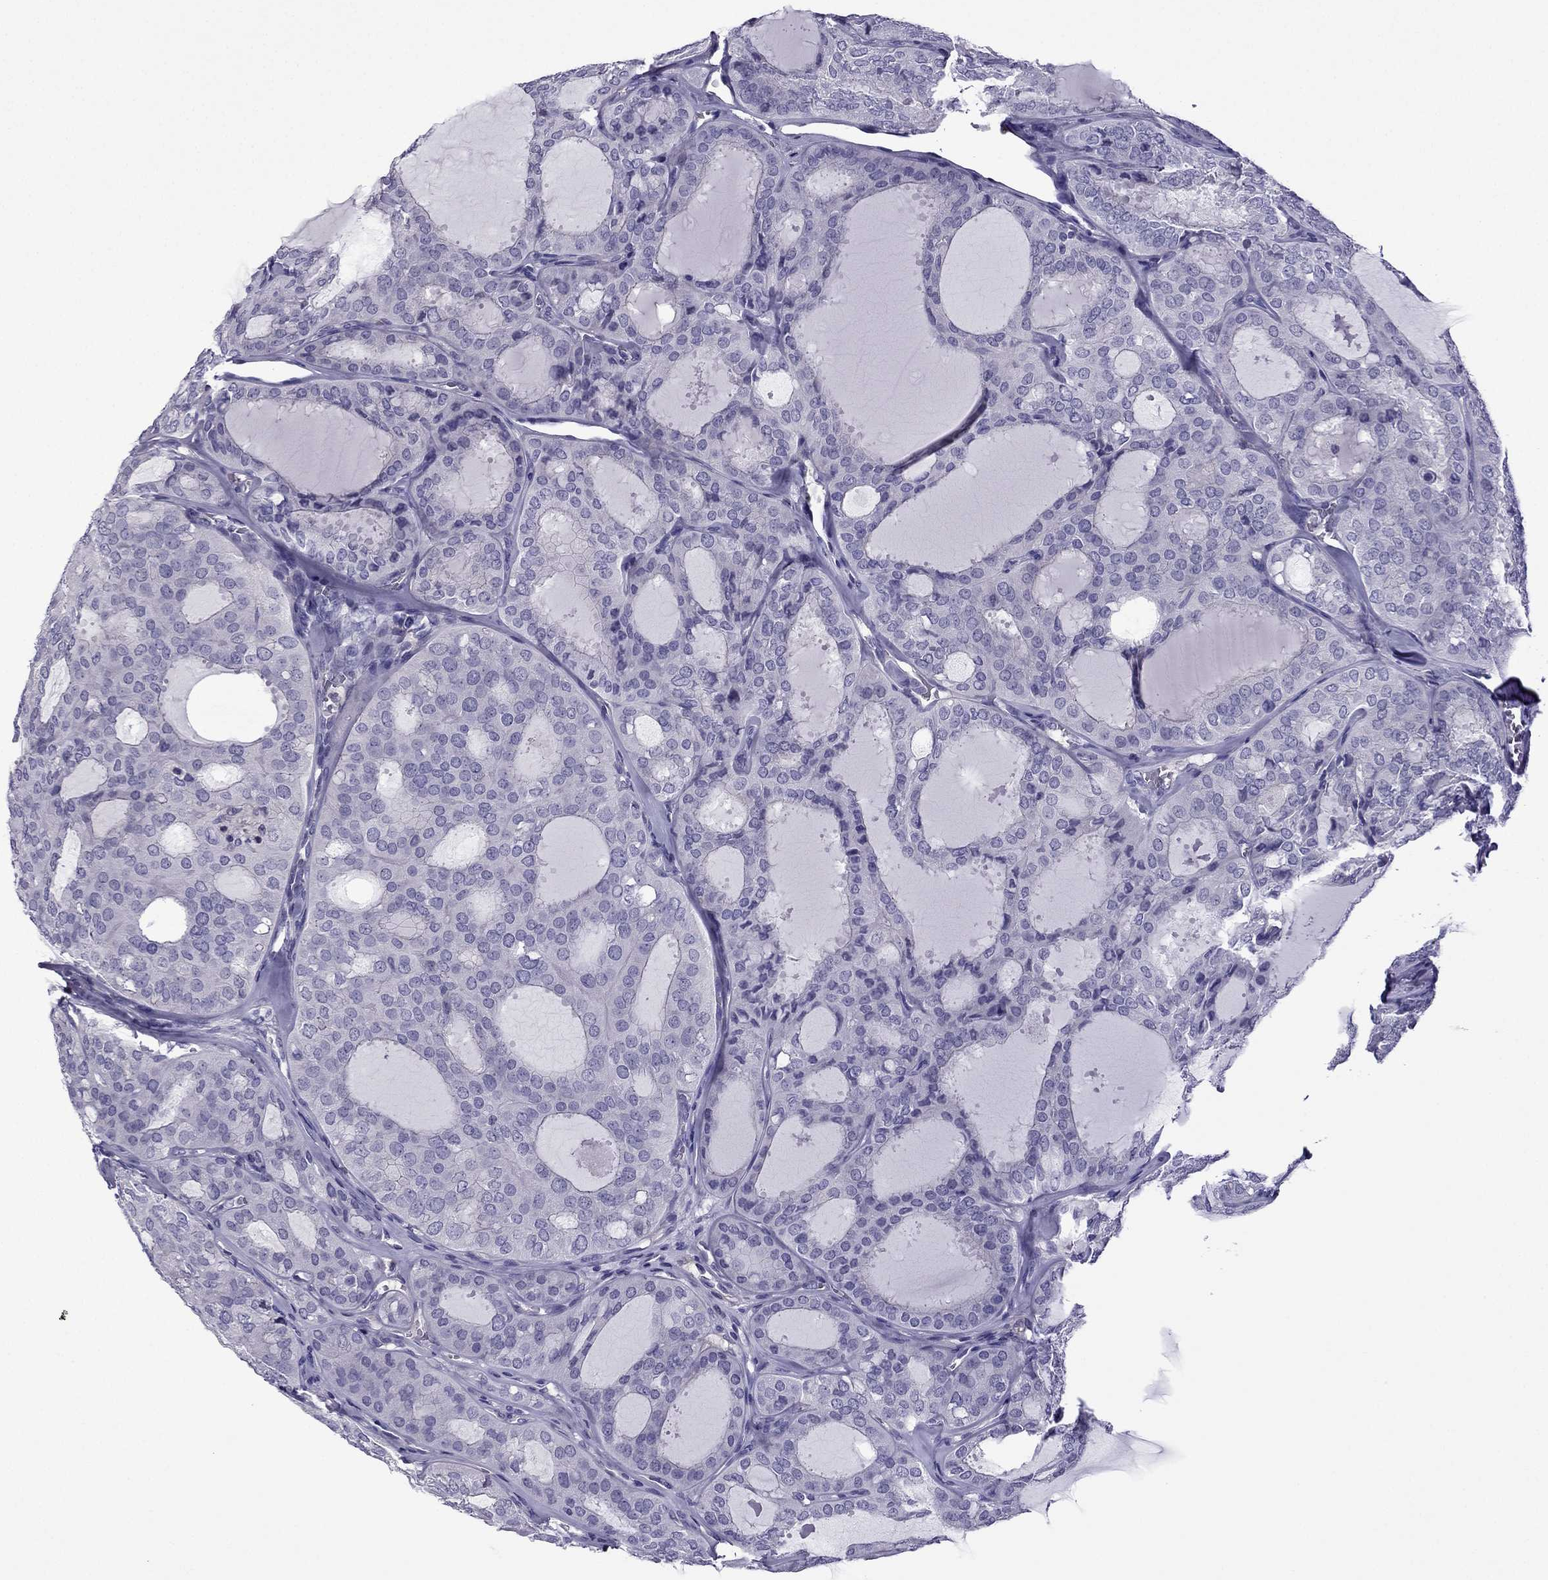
{"staining": {"intensity": "negative", "quantity": "none", "location": "none"}, "tissue": "thyroid cancer", "cell_type": "Tumor cells", "image_type": "cancer", "snomed": [{"axis": "morphology", "description": "Follicular adenoma carcinoma, NOS"}, {"axis": "topography", "description": "Thyroid gland"}], "caption": "Immunohistochemical staining of human thyroid cancer (follicular adenoma carcinoma) shows no significant staining in tumor cells. (Stains: DAB immunohistochemistry with hematoxylin counter stain, Microscopy: brightfield microscopy at high magnification).", "gene": "GJA8", "patient": {"sex": "male", "age": 75}}